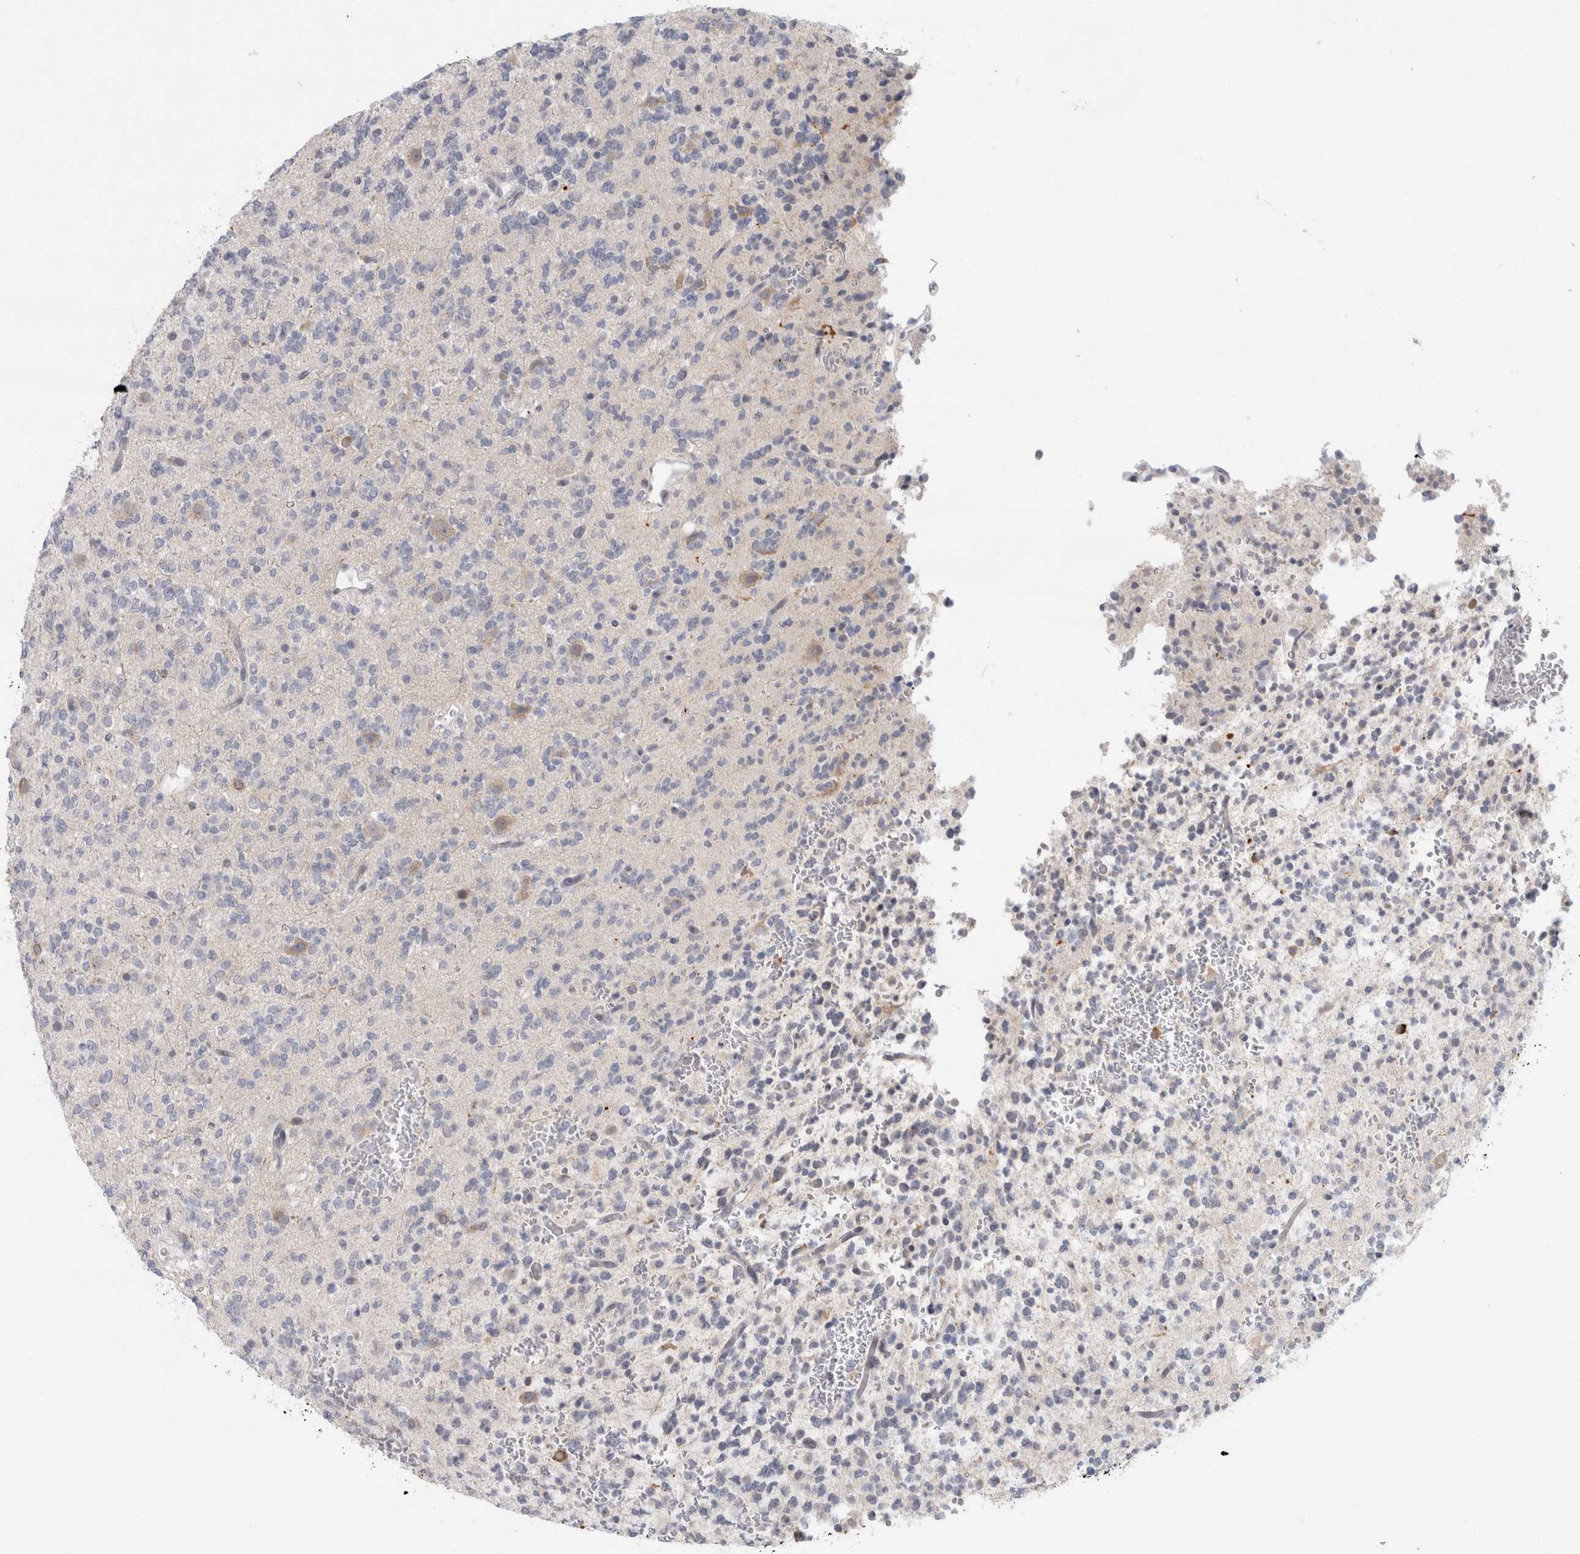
{"staining": {"intensity": "negative", "quantity": "none", "location": "none"}, "tissue": "glioma", "cell_type": "Tumor cells", "image_type": "cancer", "snomed": [{"axis": "morphology", "description": "Glioma, malignant, Low grade"}, {"axis": "topography", "description": "Brain"}], "caption": "There is no significant positivity in tumor cells of glioma.", "gene": "NIPA1", "patient": {"sex": "male", "age": 38}}